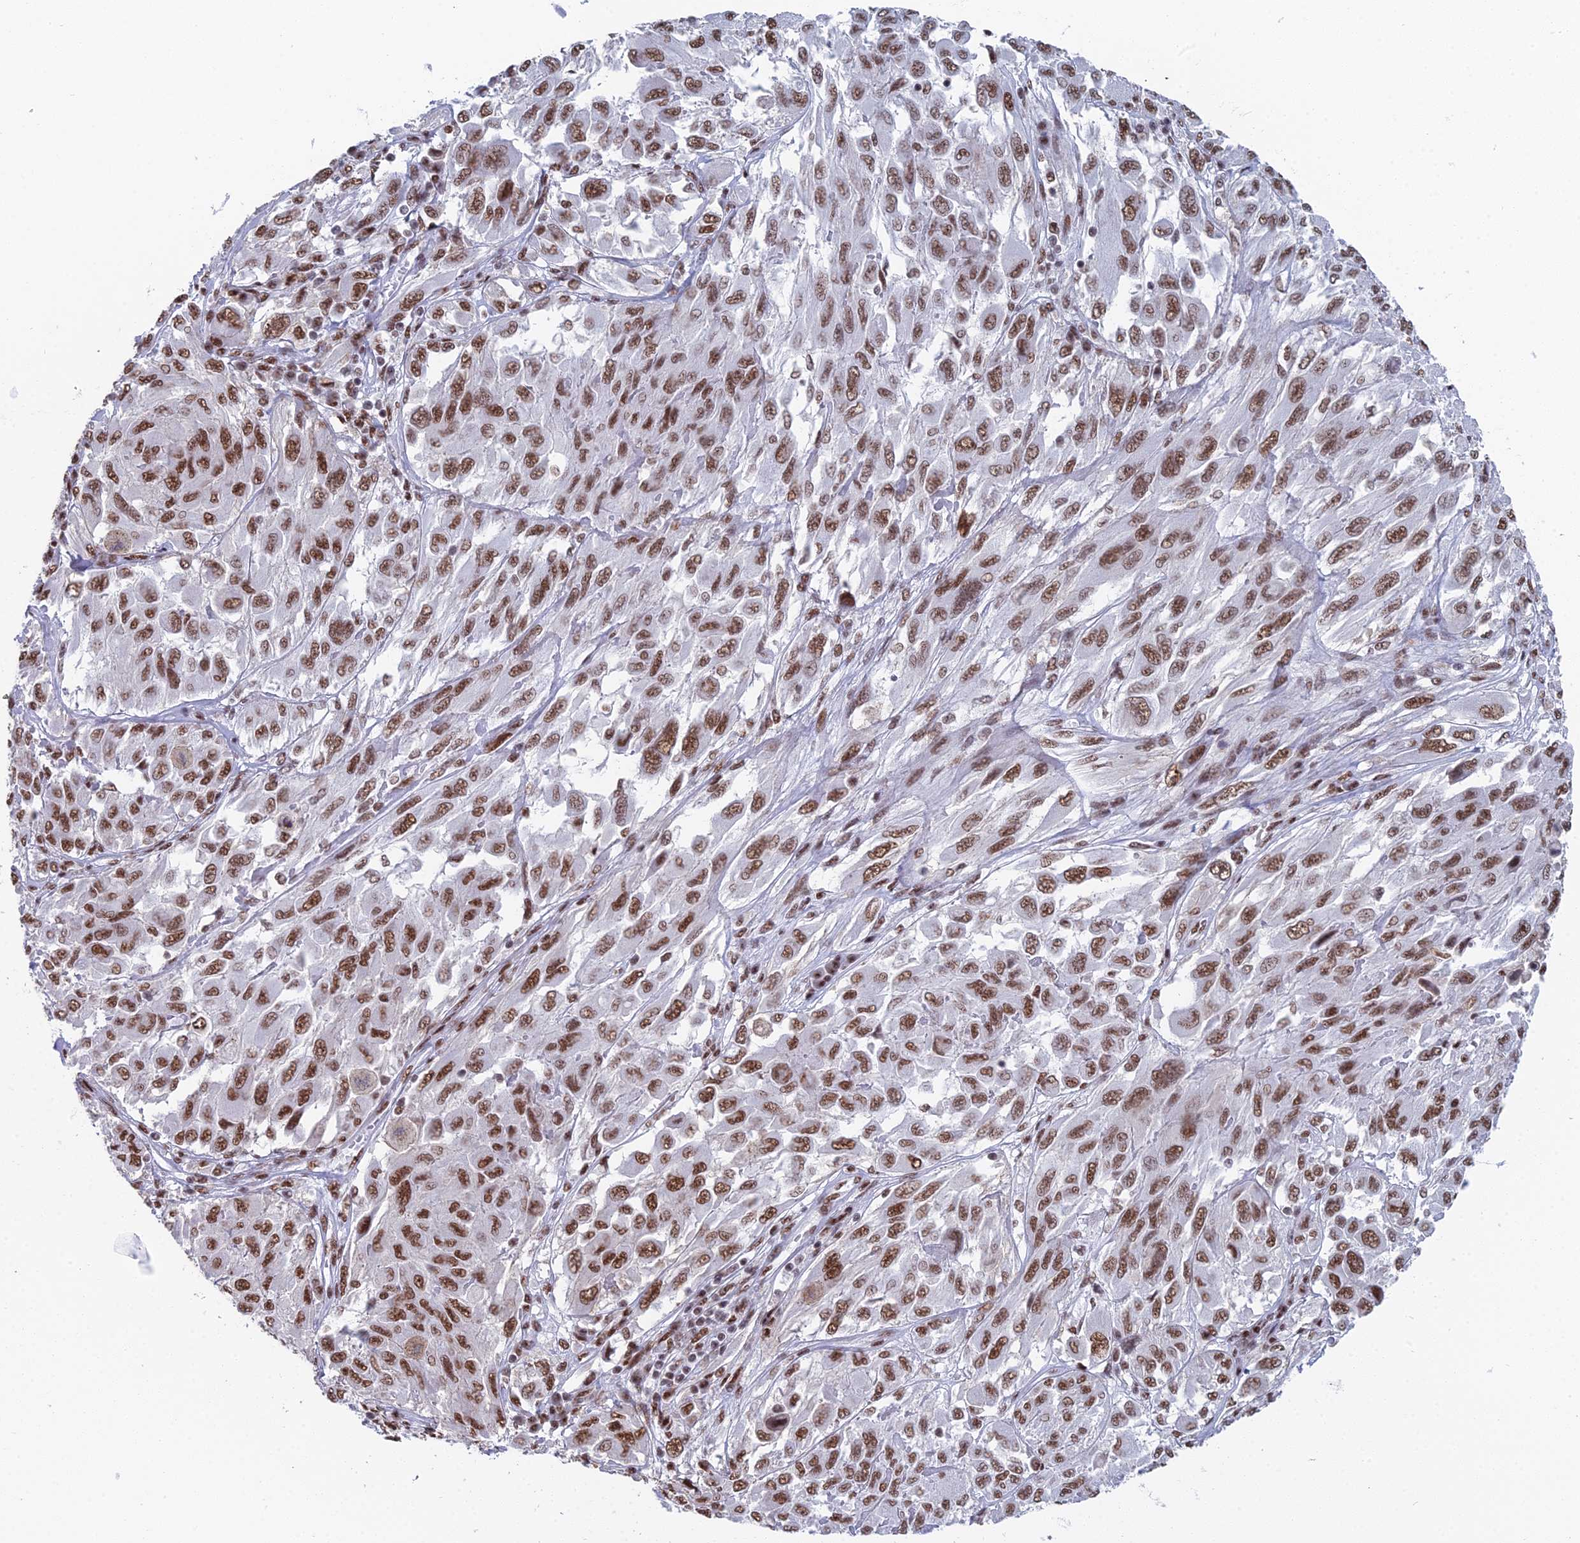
{"staining": {"intensity": "moderate", "quantity": ">75%", "location": "nuclear"}, "tissue": "melanoma", "cell_type": "Tumor cells", "image_type": "cancer", "snomed": [{"axis": "morphology", "description": "Malignant melanoma, NOS"}, {"axis": "topography", "description": "Skin"}], "caption": "Brown immunohistochemical staining in human malignant melanoma exhibits moderate nuclear expression in approximately >75% of tumor cells.", "gene": "SF3B3", "patient": {"sex": "female", "age": 91}}